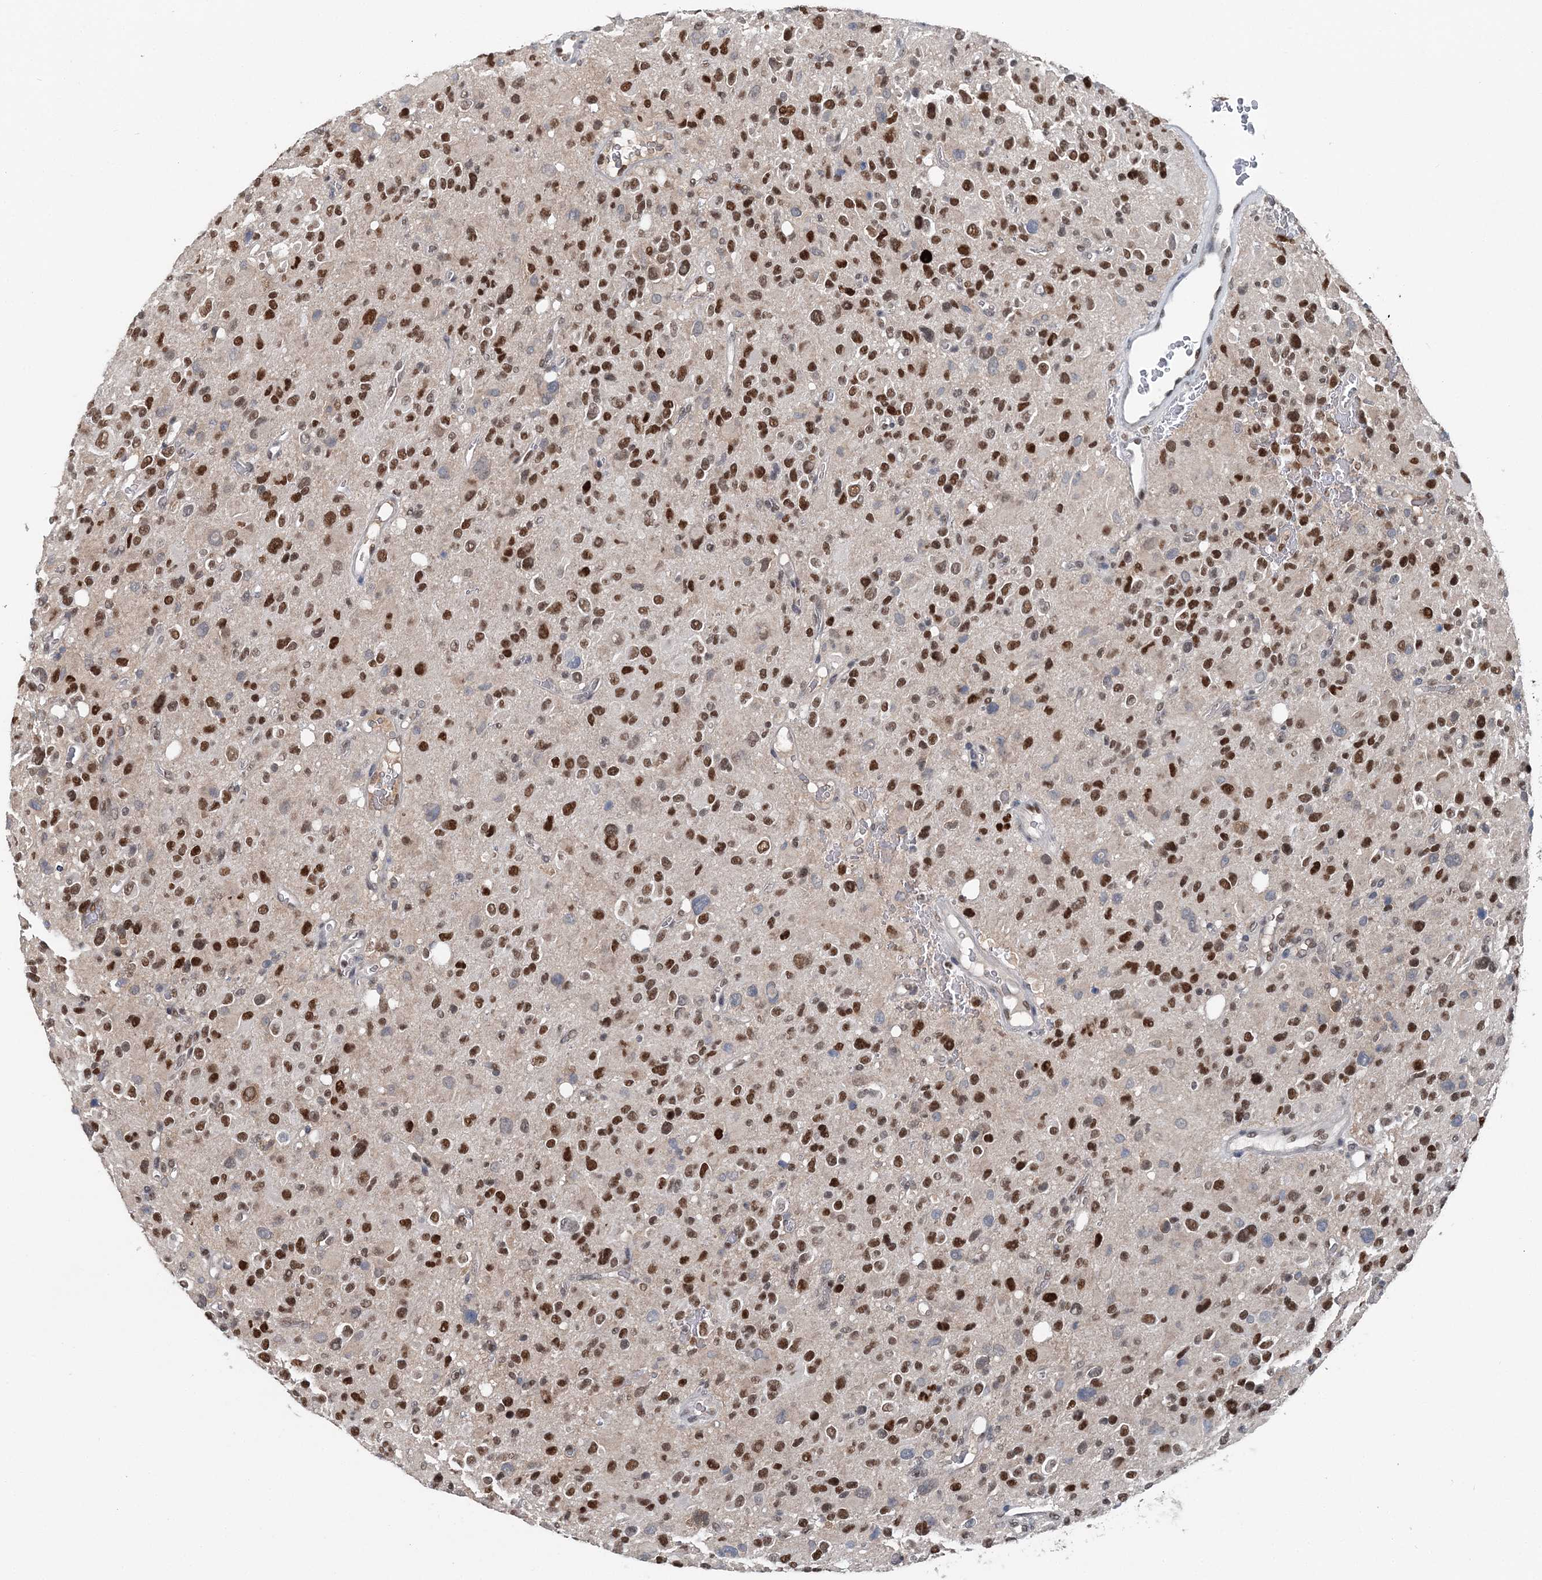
{"staining": {"intensity": "strong", "quantity": ">75%", "location": "nuclear"}, "tissue": "glioma", "cell_type": "Tumor cells", "image_type": "cancer", "snomed": [{"axis": "morphology", "description": "Glioma, malignant, High grade"}, {"axis": "topography", "description": "Brain"}], "caption": "High-power microscopy captured an IHC image of high-grade glioma (malignant), revealing strong nuclear expression in approximately >75% of tumor cells. (DAB (3,3'-diaminobenzidine) IHC, brown staining for protein, blue staining for nuclei).", "gene": "HAT1", "patient": {"sex": "male", "age": 48}}